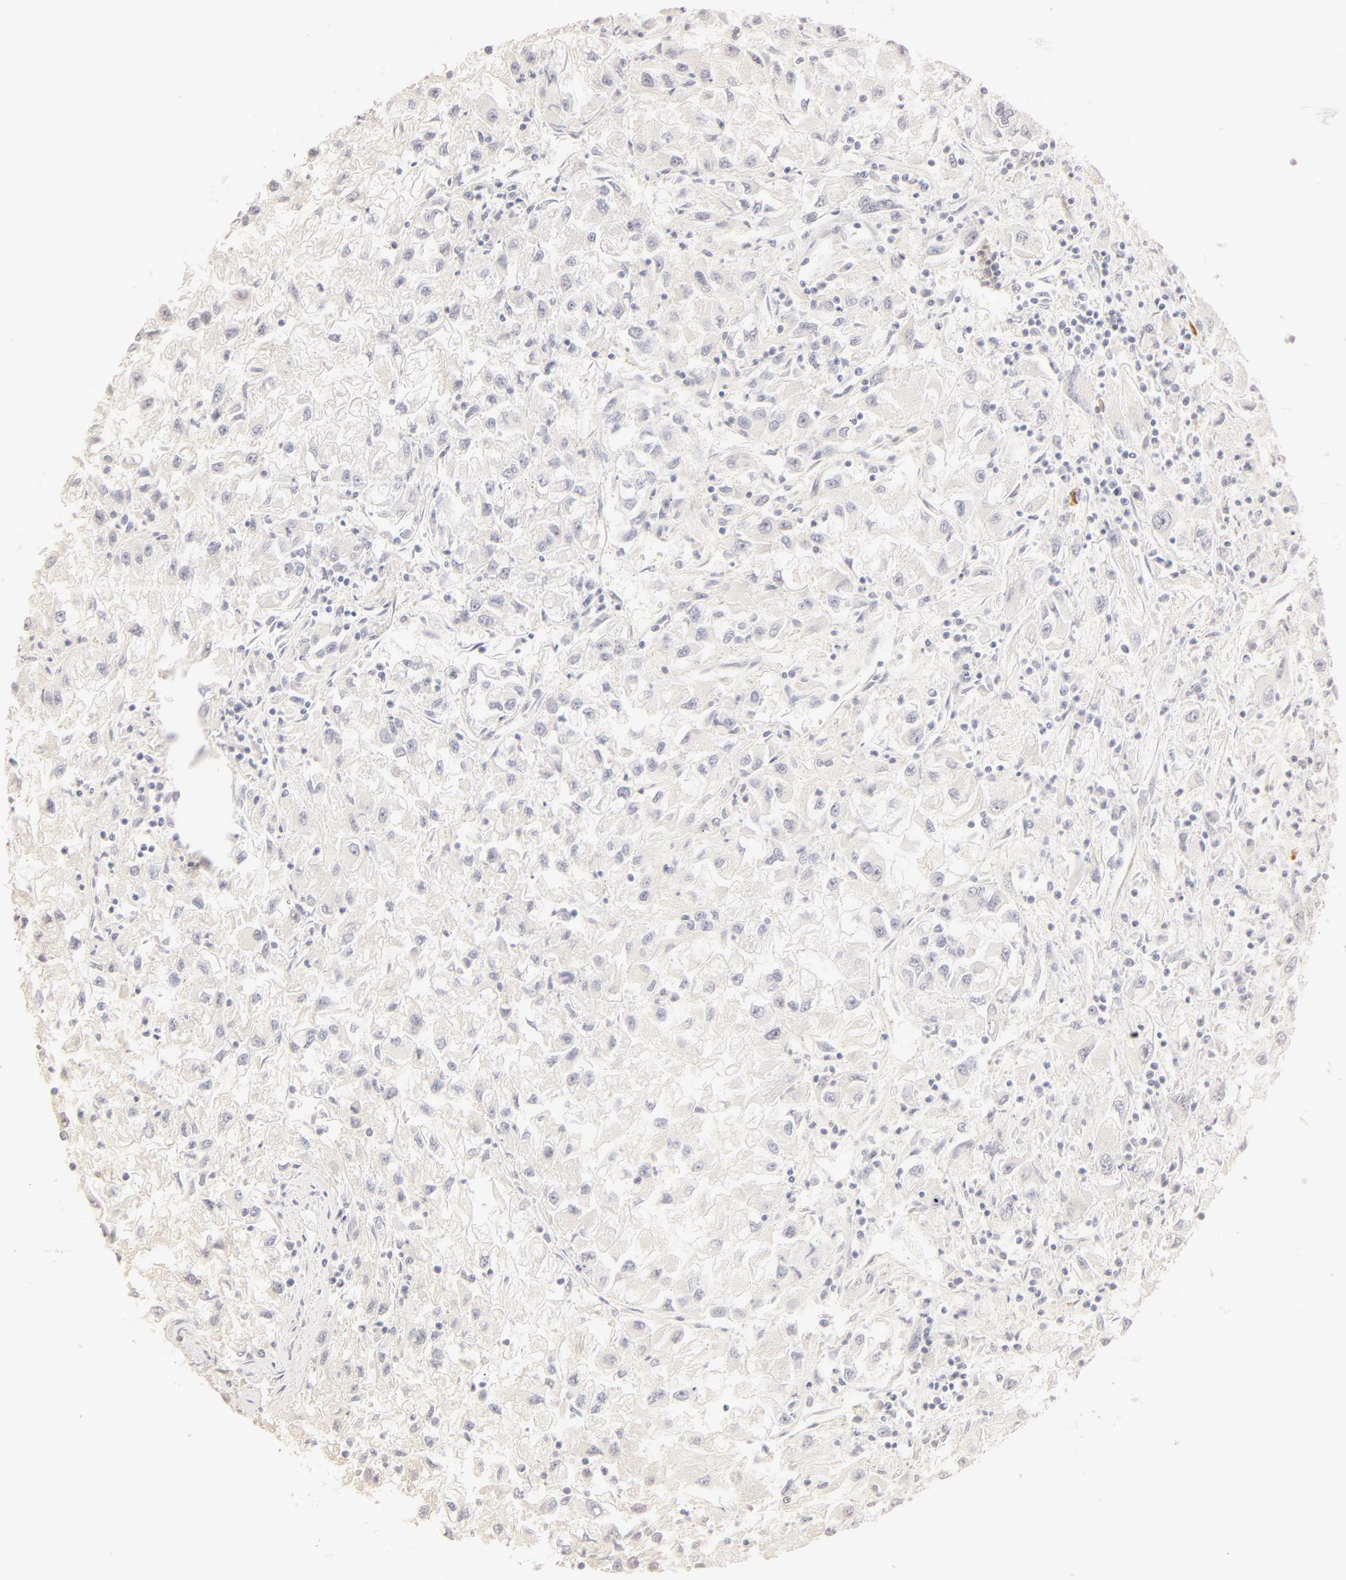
{"staining": {"intensity": "negative", "quantity": "none", "location": "none"}, "tissue": "renal cancer", "cell_type": "Tumor cells", "image_type": "cancer", "snomed": [{"axis": "morphology", "description": "Adenocarcinoma, NOS"}, {"axis": "topography", "description": "Kidney"}], "caption": "The image exhibits no significant positivity in tumor cells of renal adenocarcinoma.", "gene": "LGALS7B", "patient": {"sex": "male", "age": 59}}